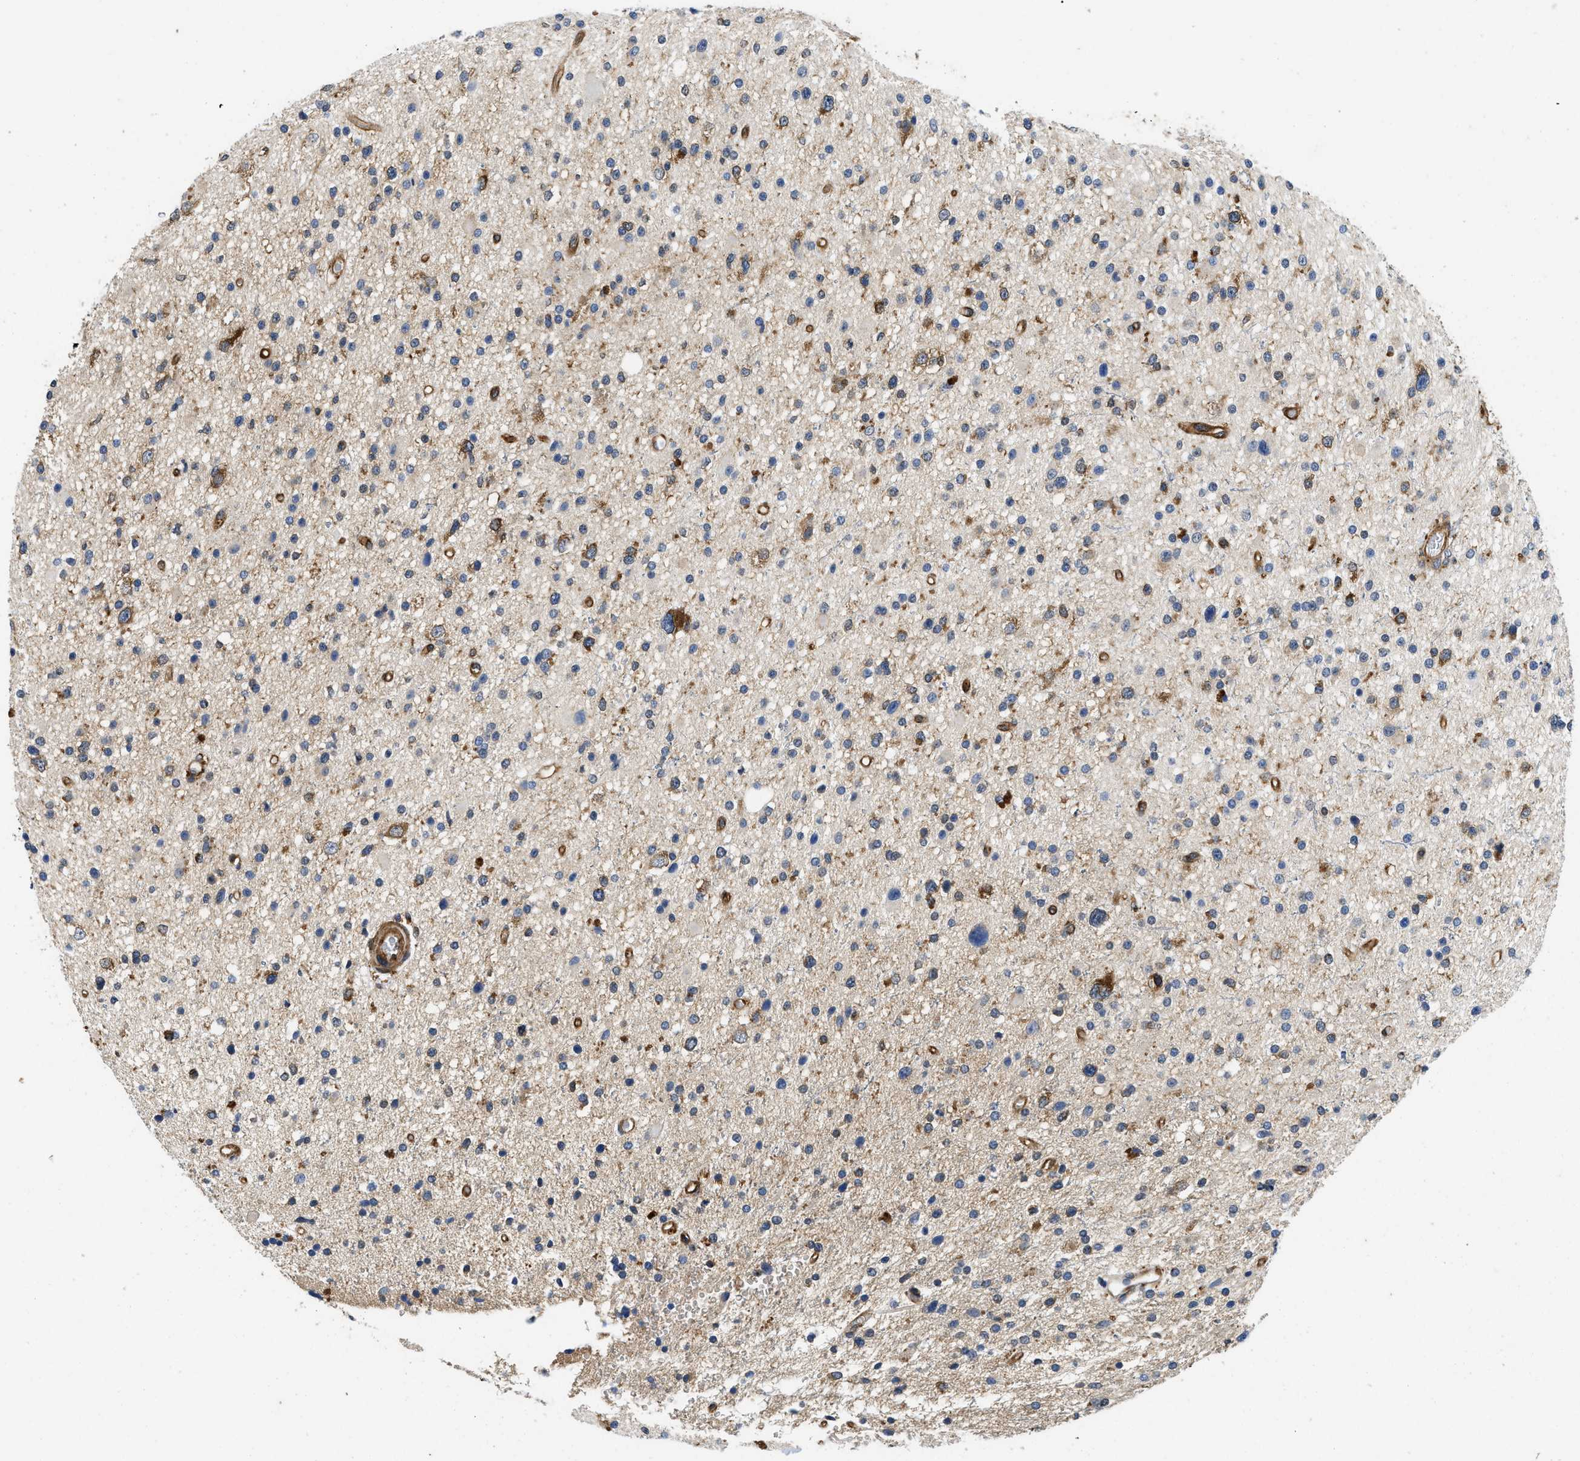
{"staining": {"intensity": "moderate", "quantity": "<25%", "location": "cytoplasmic/membranous"}, "tissue": "glioma", "cell_type": "Tumor cells", "image_type": "cancer", "snomed": [{"axis": "morphology", "description": "Glioma, malignant, High grade"}, {"axis": "topography", "description": "Brain"}], "caption": "Immunohistochemistry (IHC) (DAB) staining of human glioma shows moderate cytoplasmic/membranous protein expression in about <25% of tumor cells.", "gene": "RAPH1", "patient": {"sex": "male", "age": 33}}